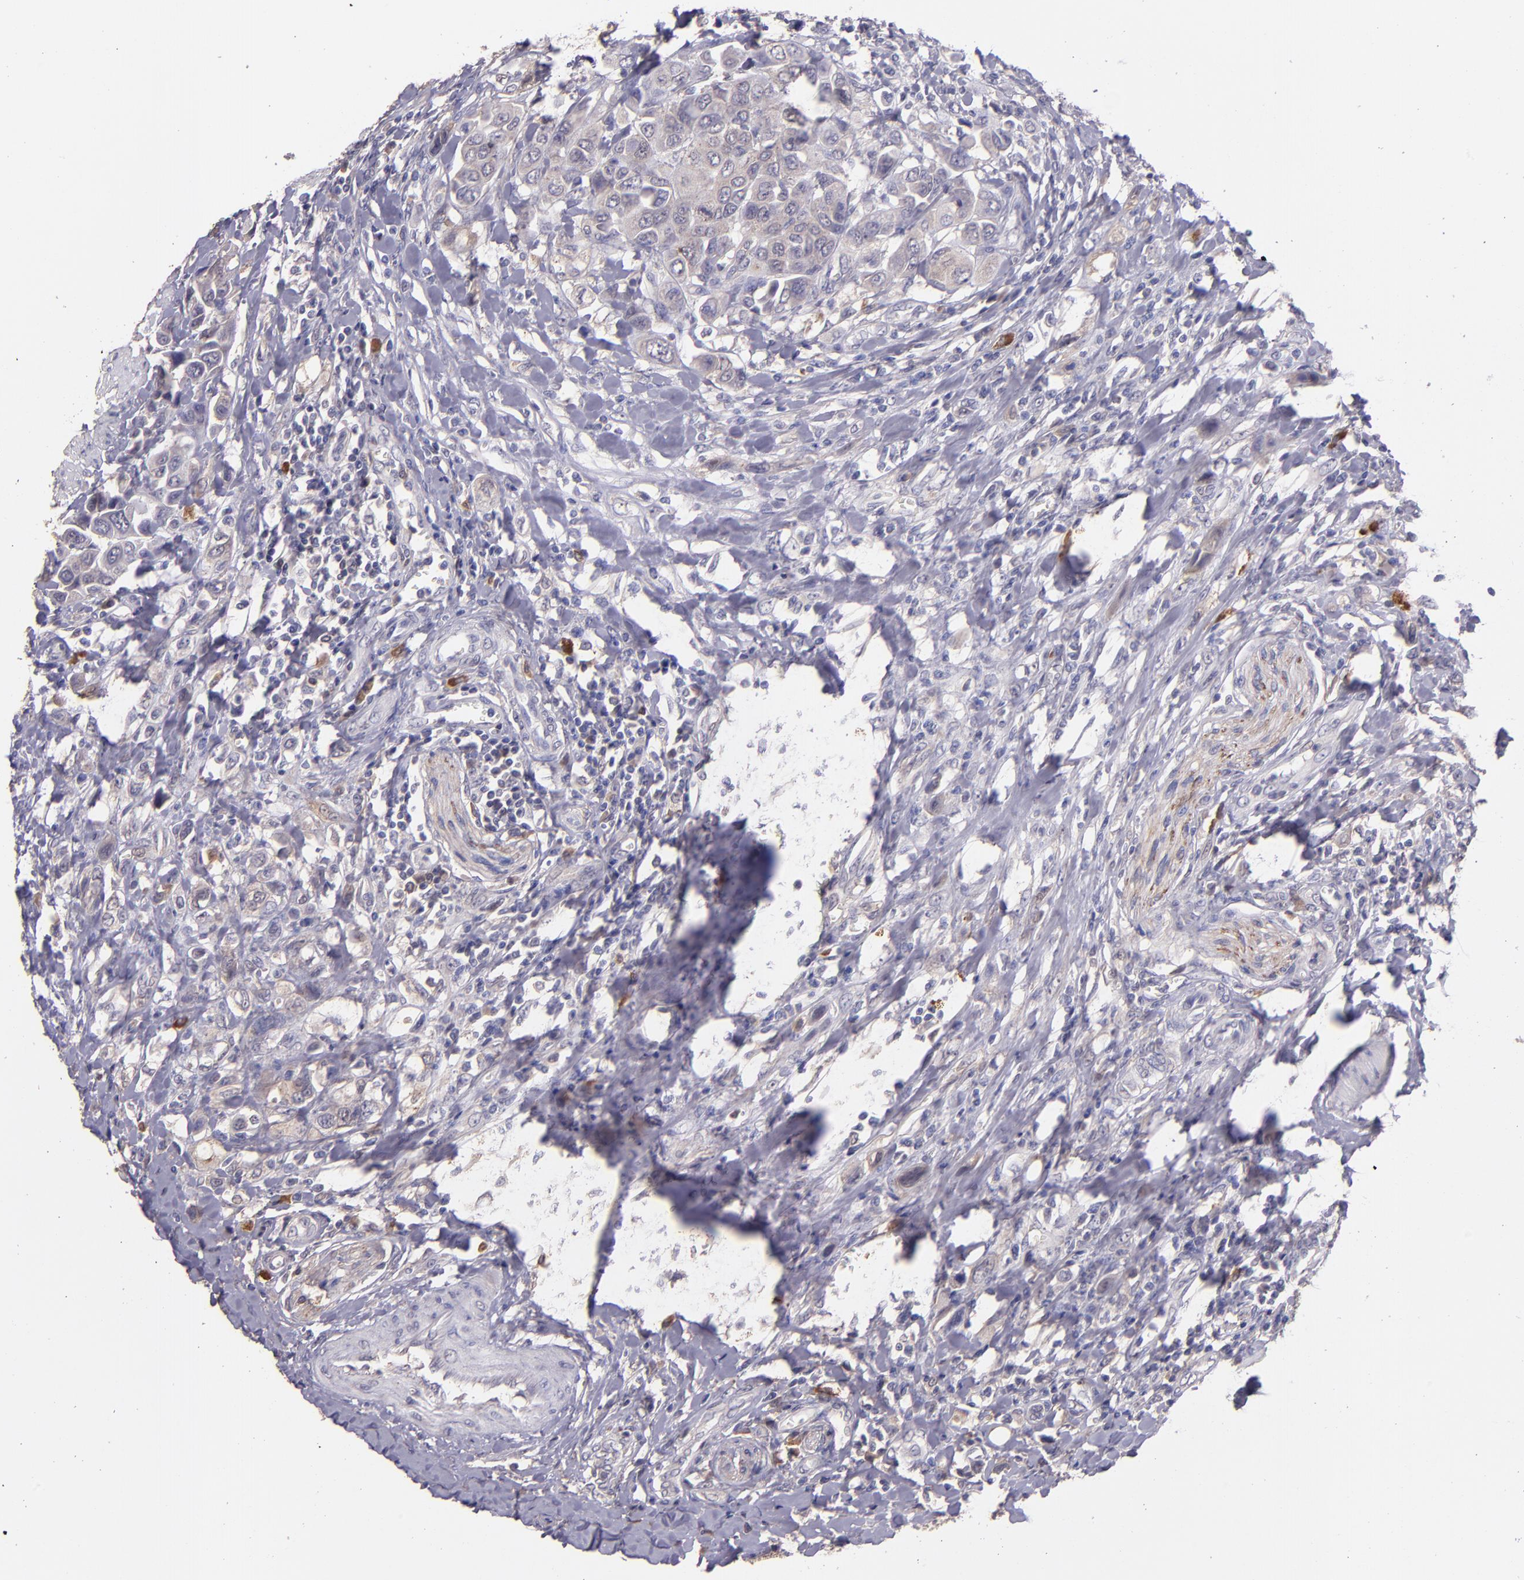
{"staining": {"intensity": "negative", "quantity": "none", "location": "none"}, "tissue": "urothelial cancer", "cell_type": "Tumor cells", "image_type": "cancer", "snomed": [{"axis": "morphology", "description": "Urothelial carcinoma, High grade"}, {"axis": "topography", "description": "Urinary bladder"}], "caption": "DAB (3,3'-diaminobenzidine) immunohistochemical staining of human urothelial carcinoma (high-grade) demonstrates no significant positivity in tumor cells.", "gene": "PAPPA", "patient": {"sex": "male", "age": 50}}